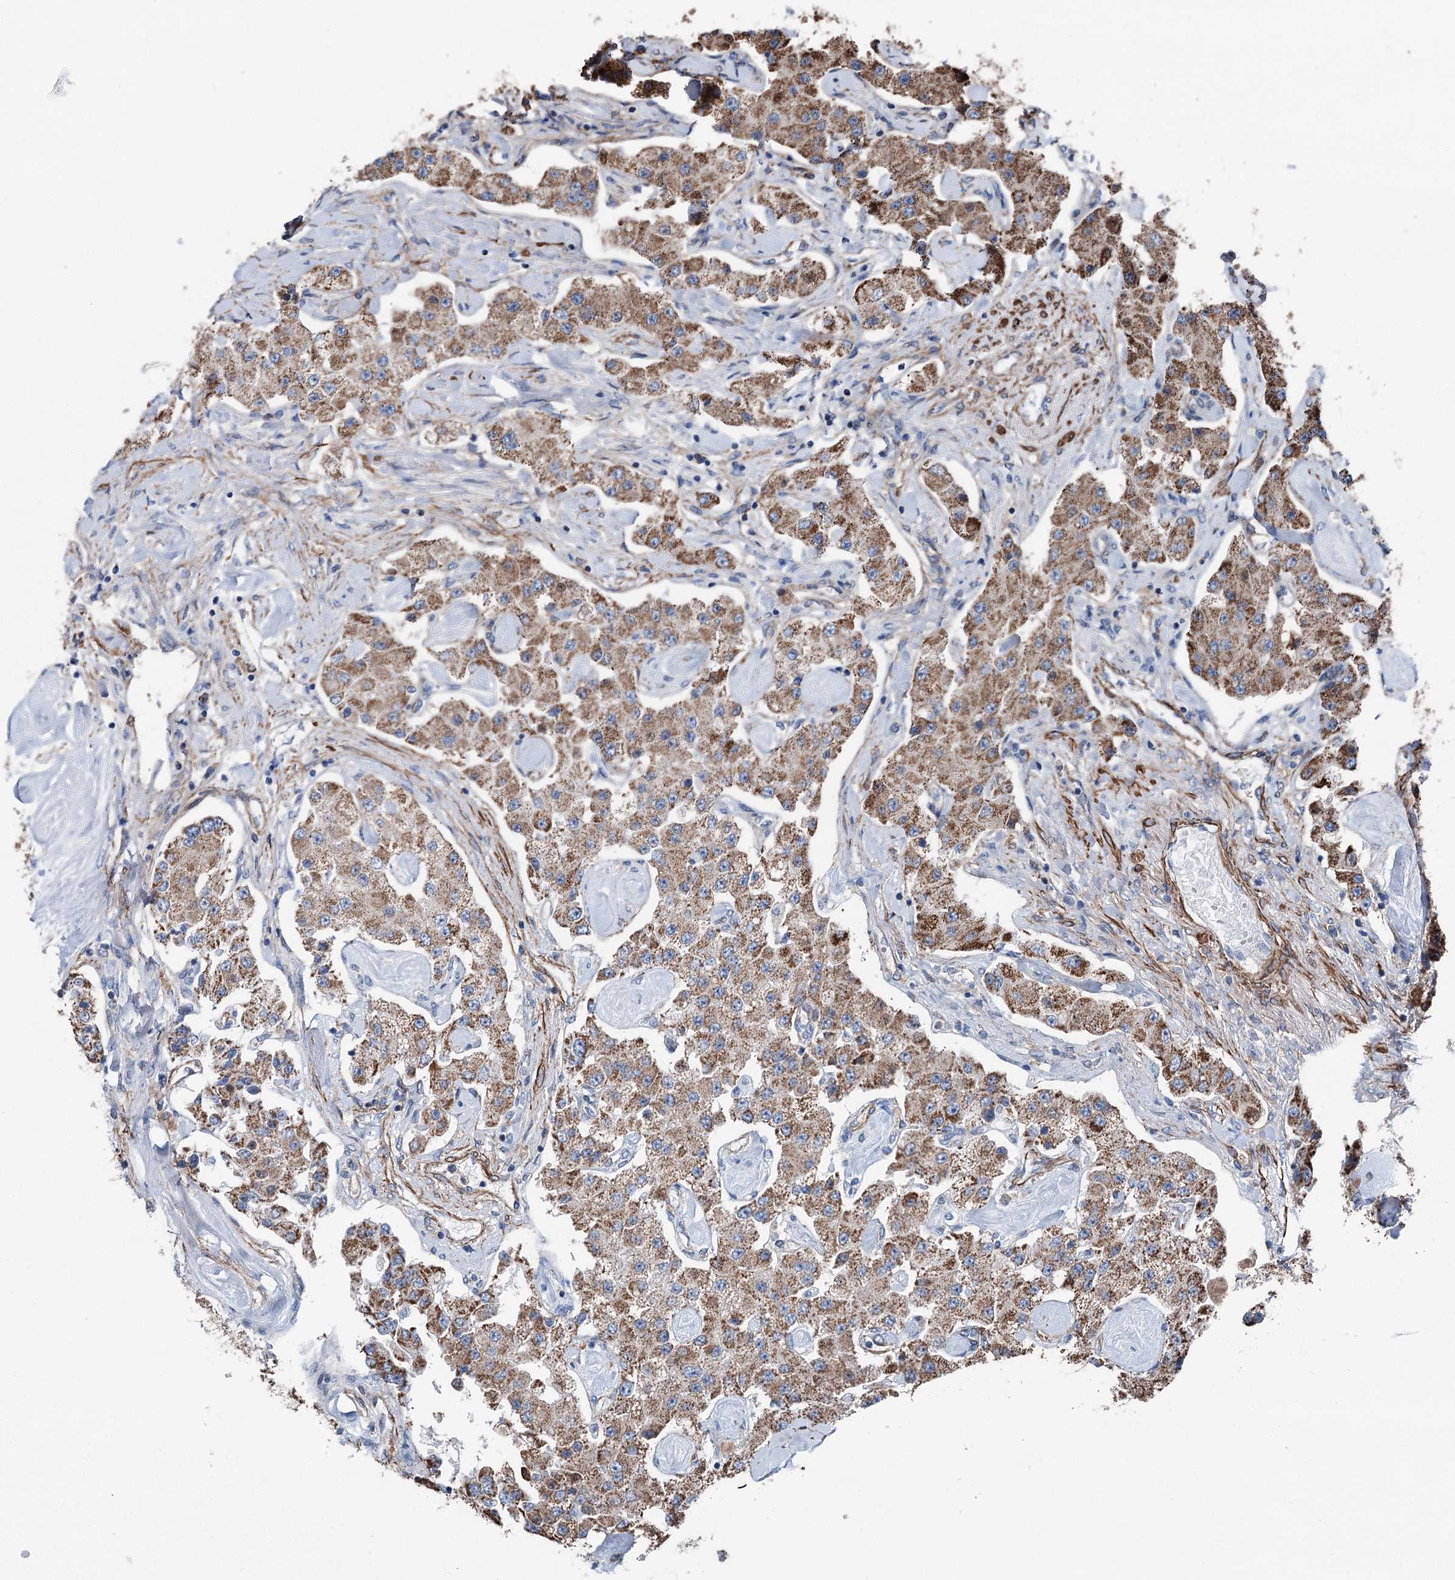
{"staining": {"intensity": "moderate", "quantity": ">75%", "location": "cytoplasmic/membranous"}, "tissue": "carcinoid", "cell_type": "Tumor cells", "image_type": "cancer", "snomed": [{"axis": "morphology", "description": "Carcinoid, malignant, NOS"}, {"axis": "topography", "description": "Pancreas"}], "caption": "Protein analysis of carcinoid tissue exhibits moderate cytoplasmic/membranous positivity in about >75% of tumor cells.", "gene": "DDIAS", "patient": {"sex": "male", "age": 41}}